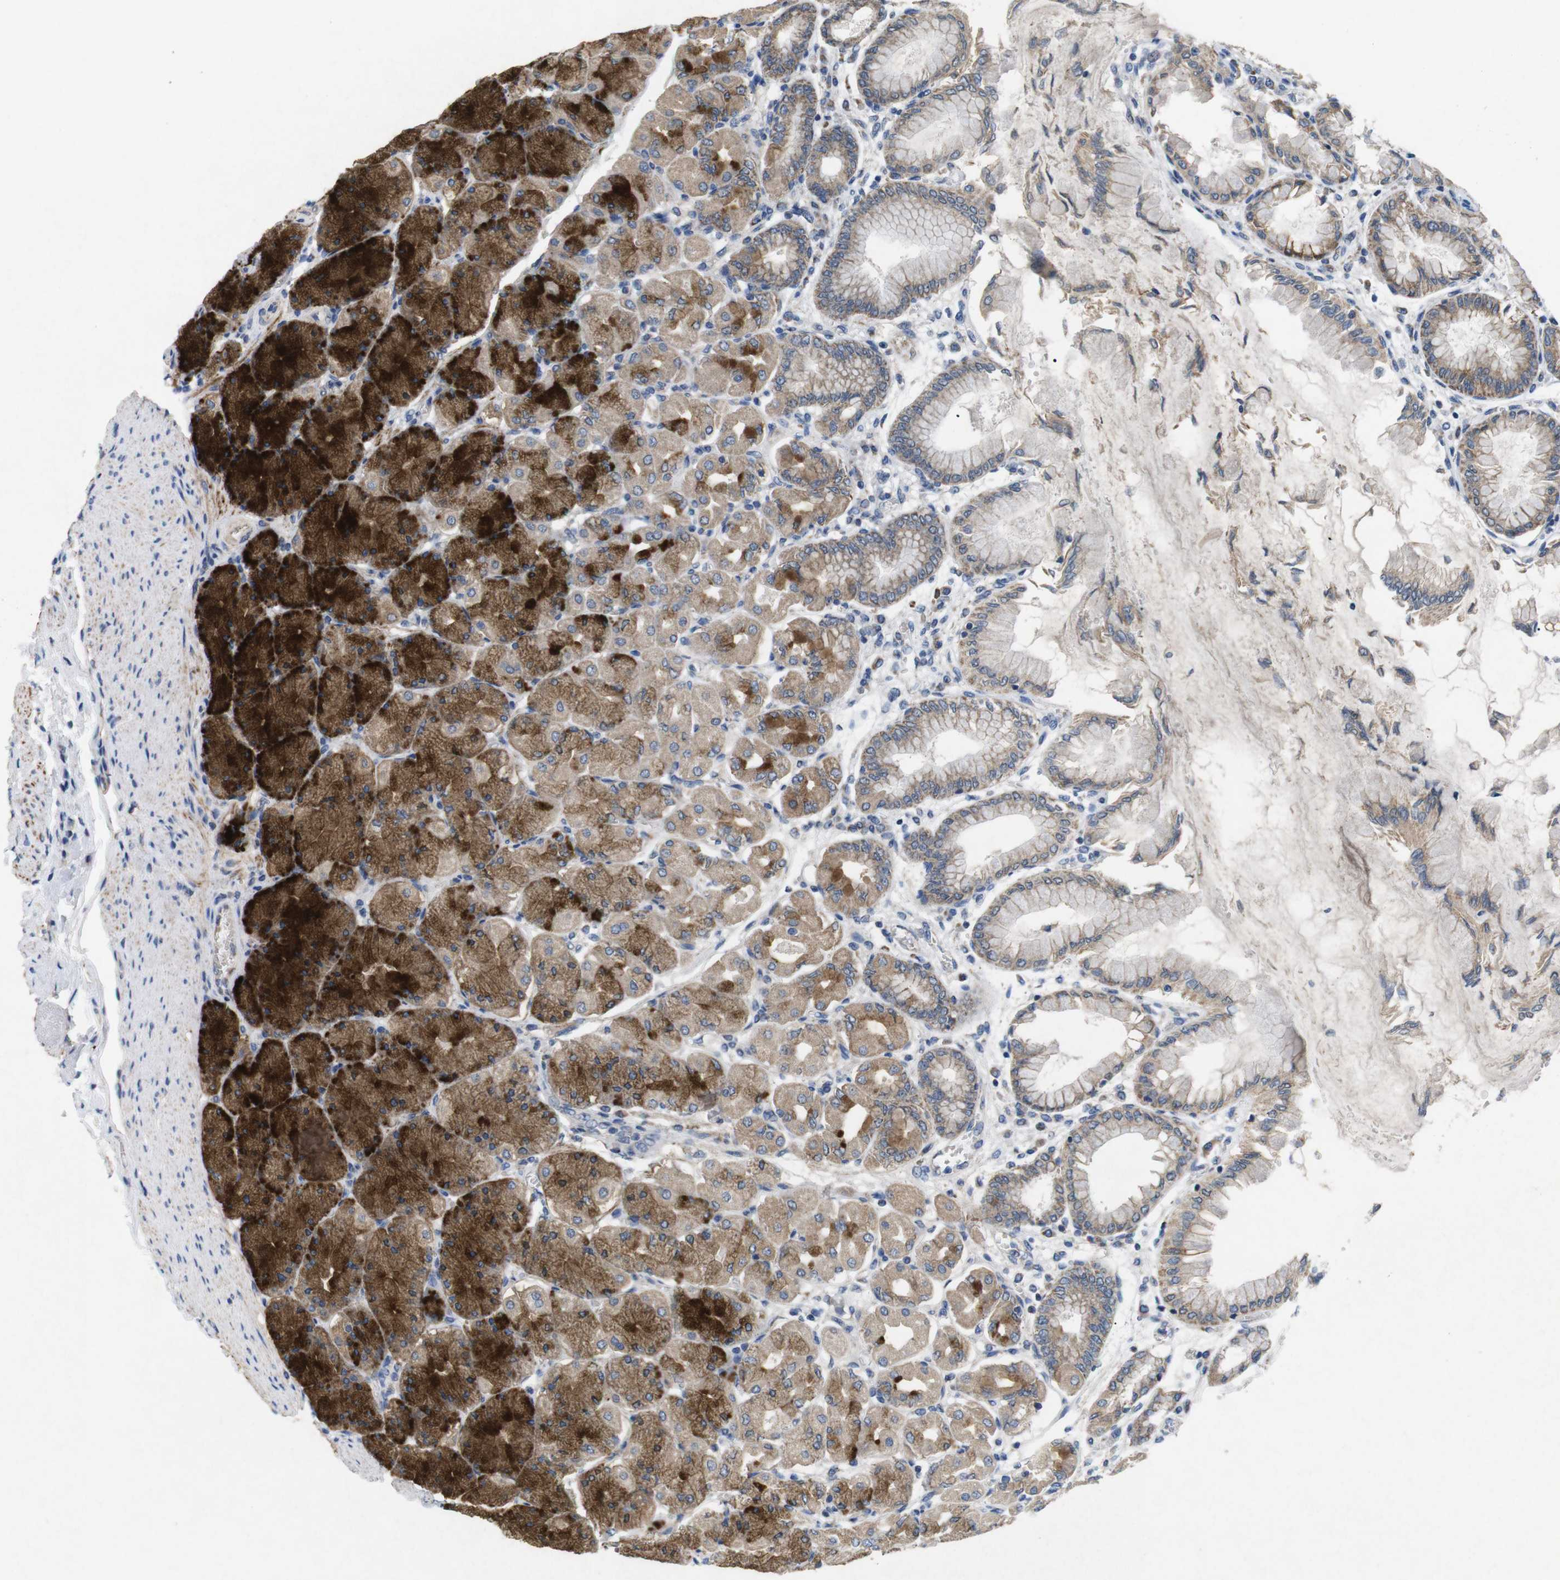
{"staining": {"intensity": "strong", "quantity": ">75%", "location": "cytoplasmic/membranous"}, "tissue": "stomach", "cell_type": "Glandular cells", "image_type": "normal", "snomed": [{"axis": "morphology", "description": "Normal tissue, NOS"}, {"axis": "topography", "description": "Stomach, upper"}], "caption": "Immunohistochemistry (IHC) photomicrograph of unremarkable stomach: human stomach stained using IHC displays high levels of strong protein expression localized specifically in the cytoplasmic/membranous of glandular cells, appearing as a cytoplasmic/membranous brown color.", "gene": "F2RL1", "patient": {"sex": "female", "age": 56}}